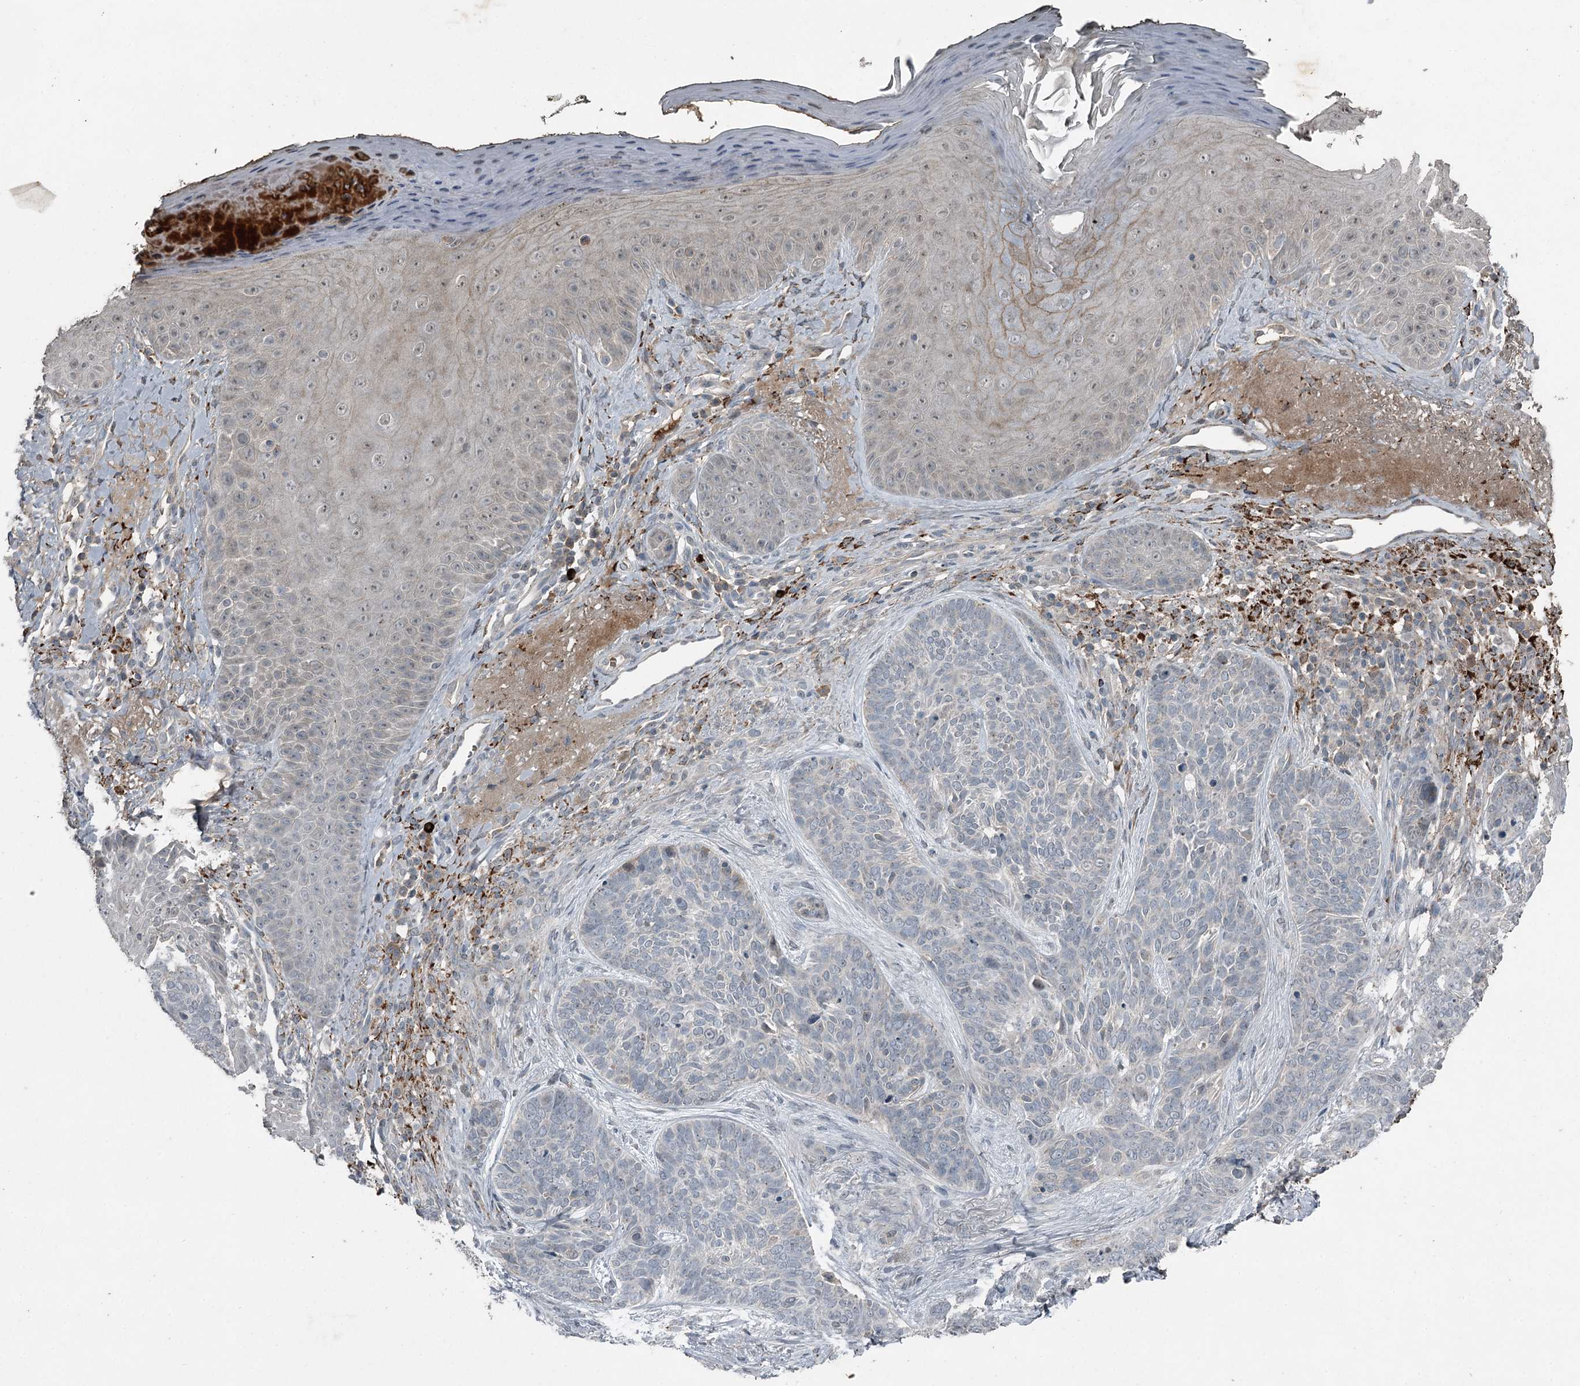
{"staining": {"intensity": "strong", "quantity": "<25%", "location": "cytoplasmic/membranous"}, "tissue": "skin", "cell_type": "Fibroblasts", "image_type": "normal", "snomed": [{"axis": "morphology", "description": "Normal tissue, NOS"}, {"axis": "topography", "description": "Skin"}], "caption": "Immunohistochemistry histopathology image of benign skin: skin stained using IHC demonstrates medium levels of strong protein expression localized specifically in the cytoplasmic/membranous of fibroblasts, appearing as a cytoplasmic/membranous brown color.", "gene": "SLC39A8", "patient": {"sex": "male", "age": 57}}